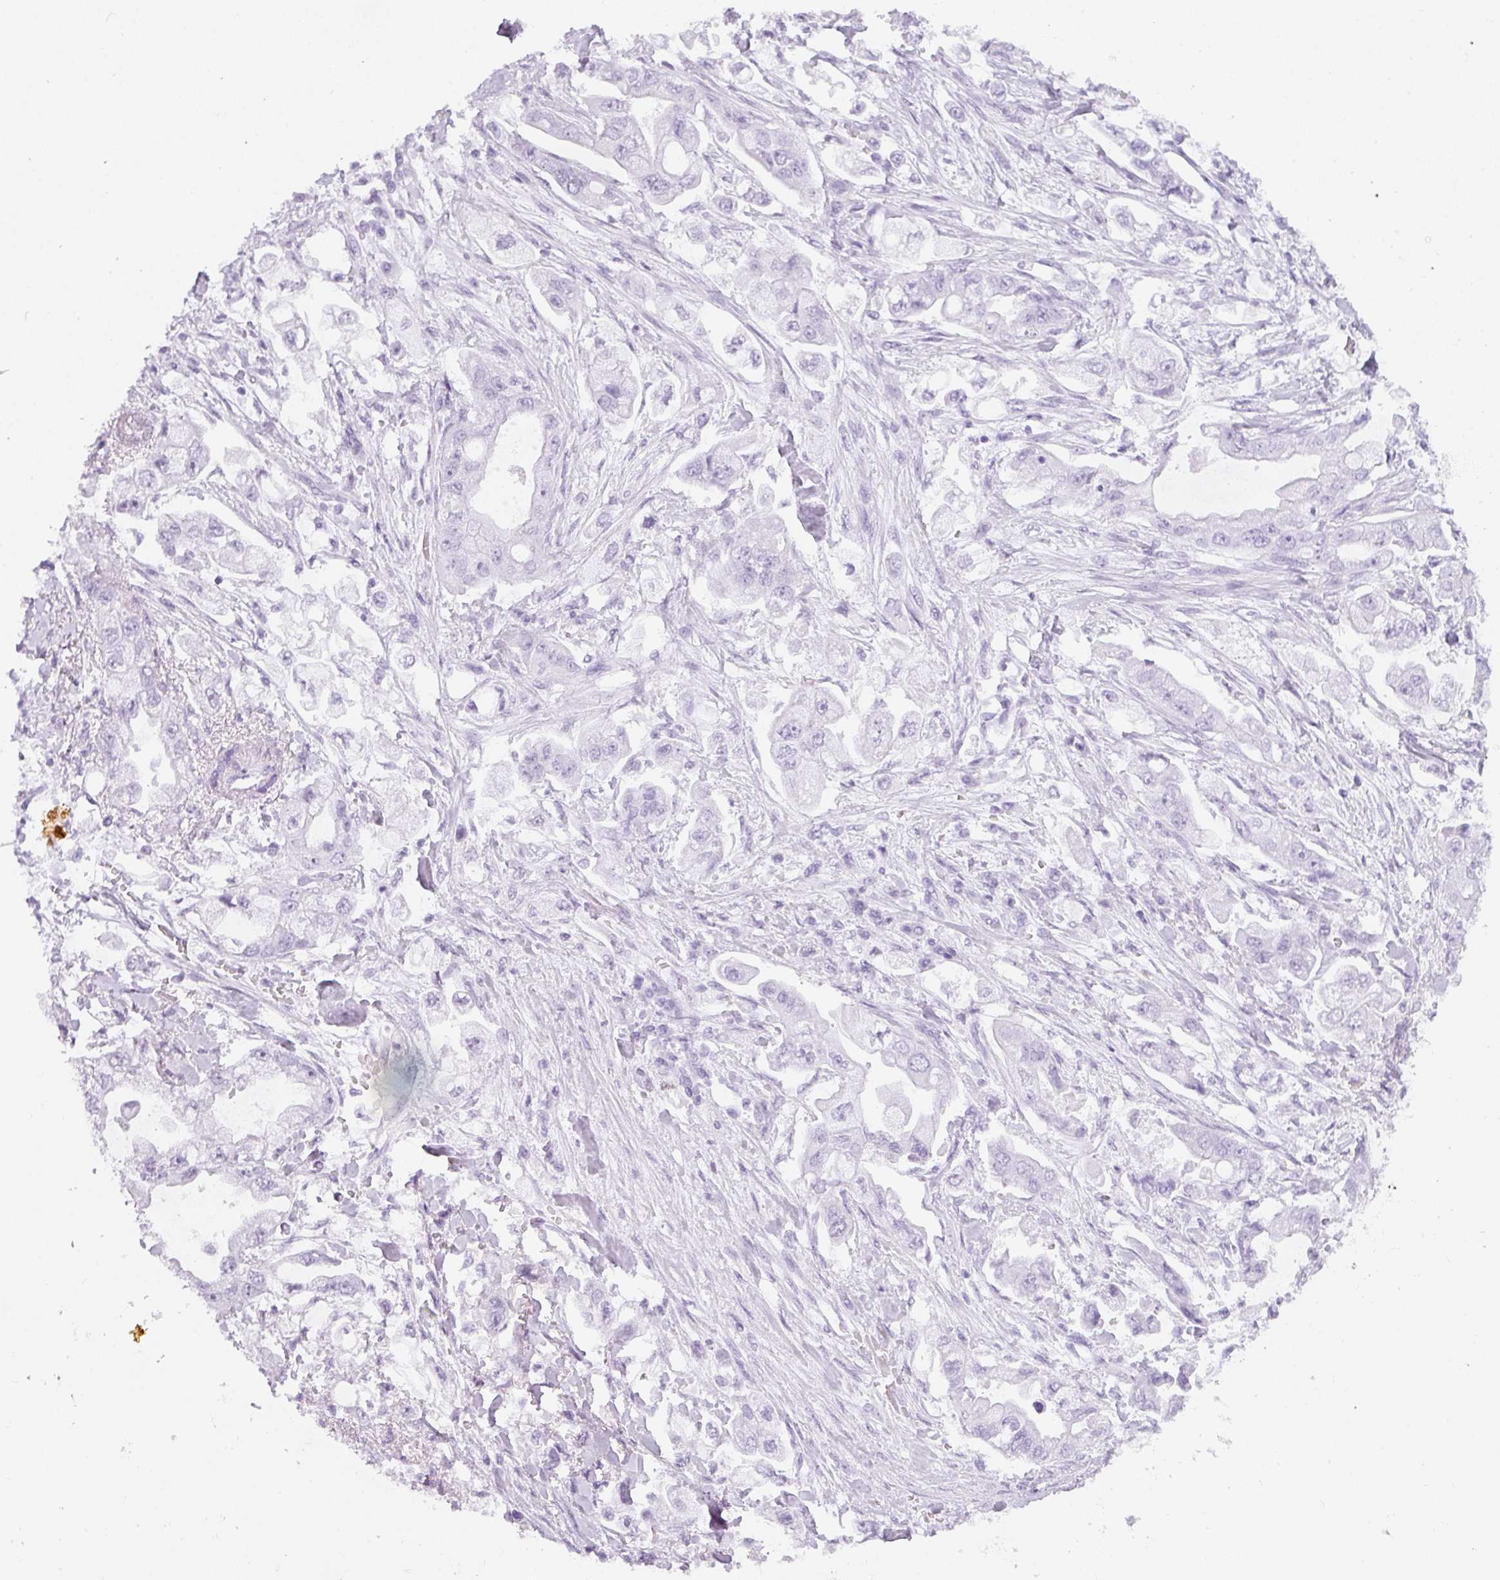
{"staining": {"intensity": "negative", "quantity": "none", "location": "none"}, "tissue": "stomach cancer", "cell_type": "Tumor cells", "image_type": "cancer", "snomed": [{"axis": "morphology", "description": "Adenocarcinoma, NOS"}, {"axis": "topography", "description": "Stomach"}], "caption": "Adenocarcinoma (stomach) stained for a protein using IHC shows no positivity tumor cells.", "gene": "TMEM42", "patient": {"sex": "male", "age": 62}}